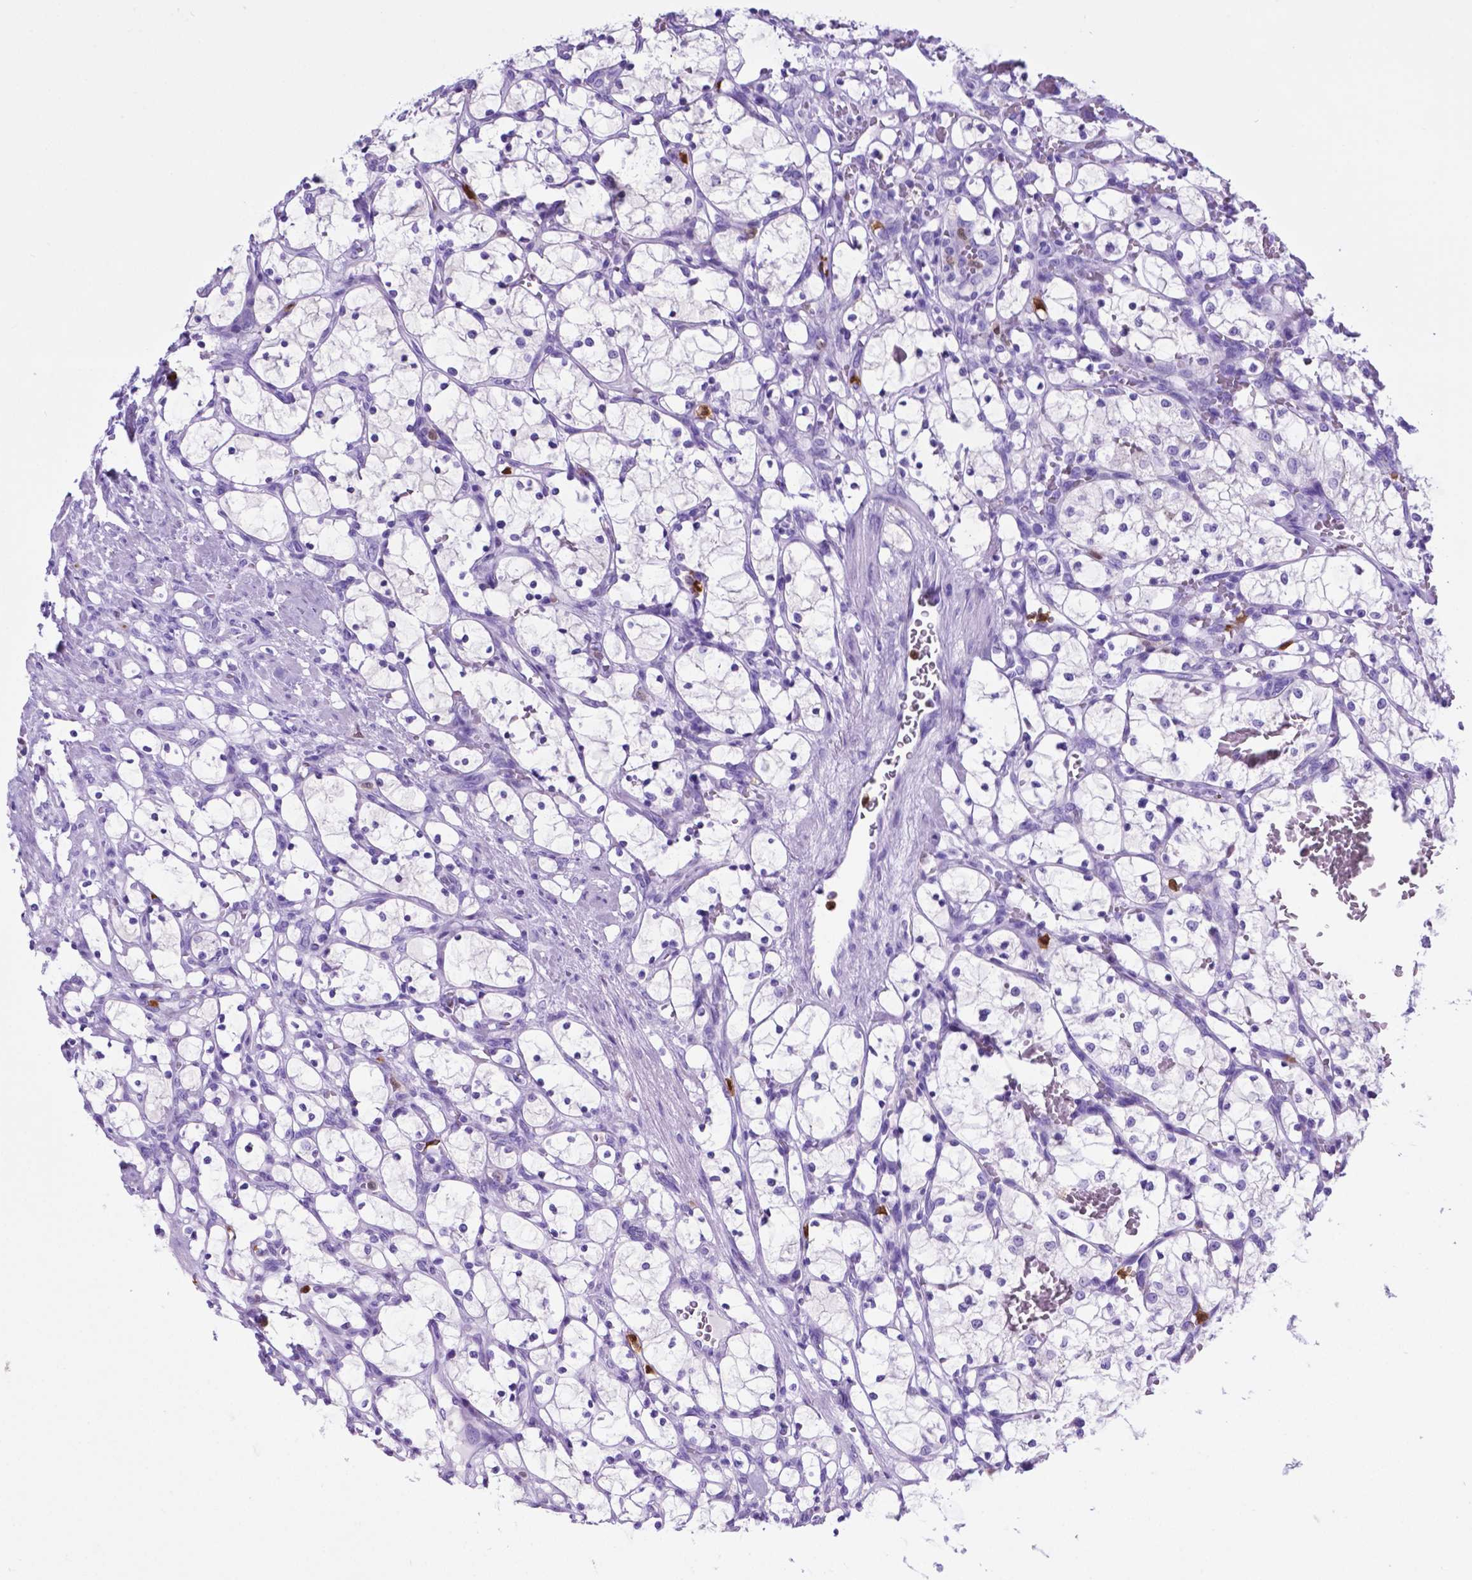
{"staining": {"intensity": "negative", "quantity": "none", "location": "none"}, "tissue": "renal cancer", "cell_type": "Tumor cells", "image_type": "cancer", "snomed": [{"axis": "morphology", "description": "Adenocarcinoma, NOS"}, {"axis": "topography", "description": "Kidney"}], "caption": "This is an immunohistochemistry (IHC) micrograph of human adenocarcinoma (renal). There is no staining in tumor cells.", "gene": "LZTR1", "patient": {"sex": "female", "age": 69}}